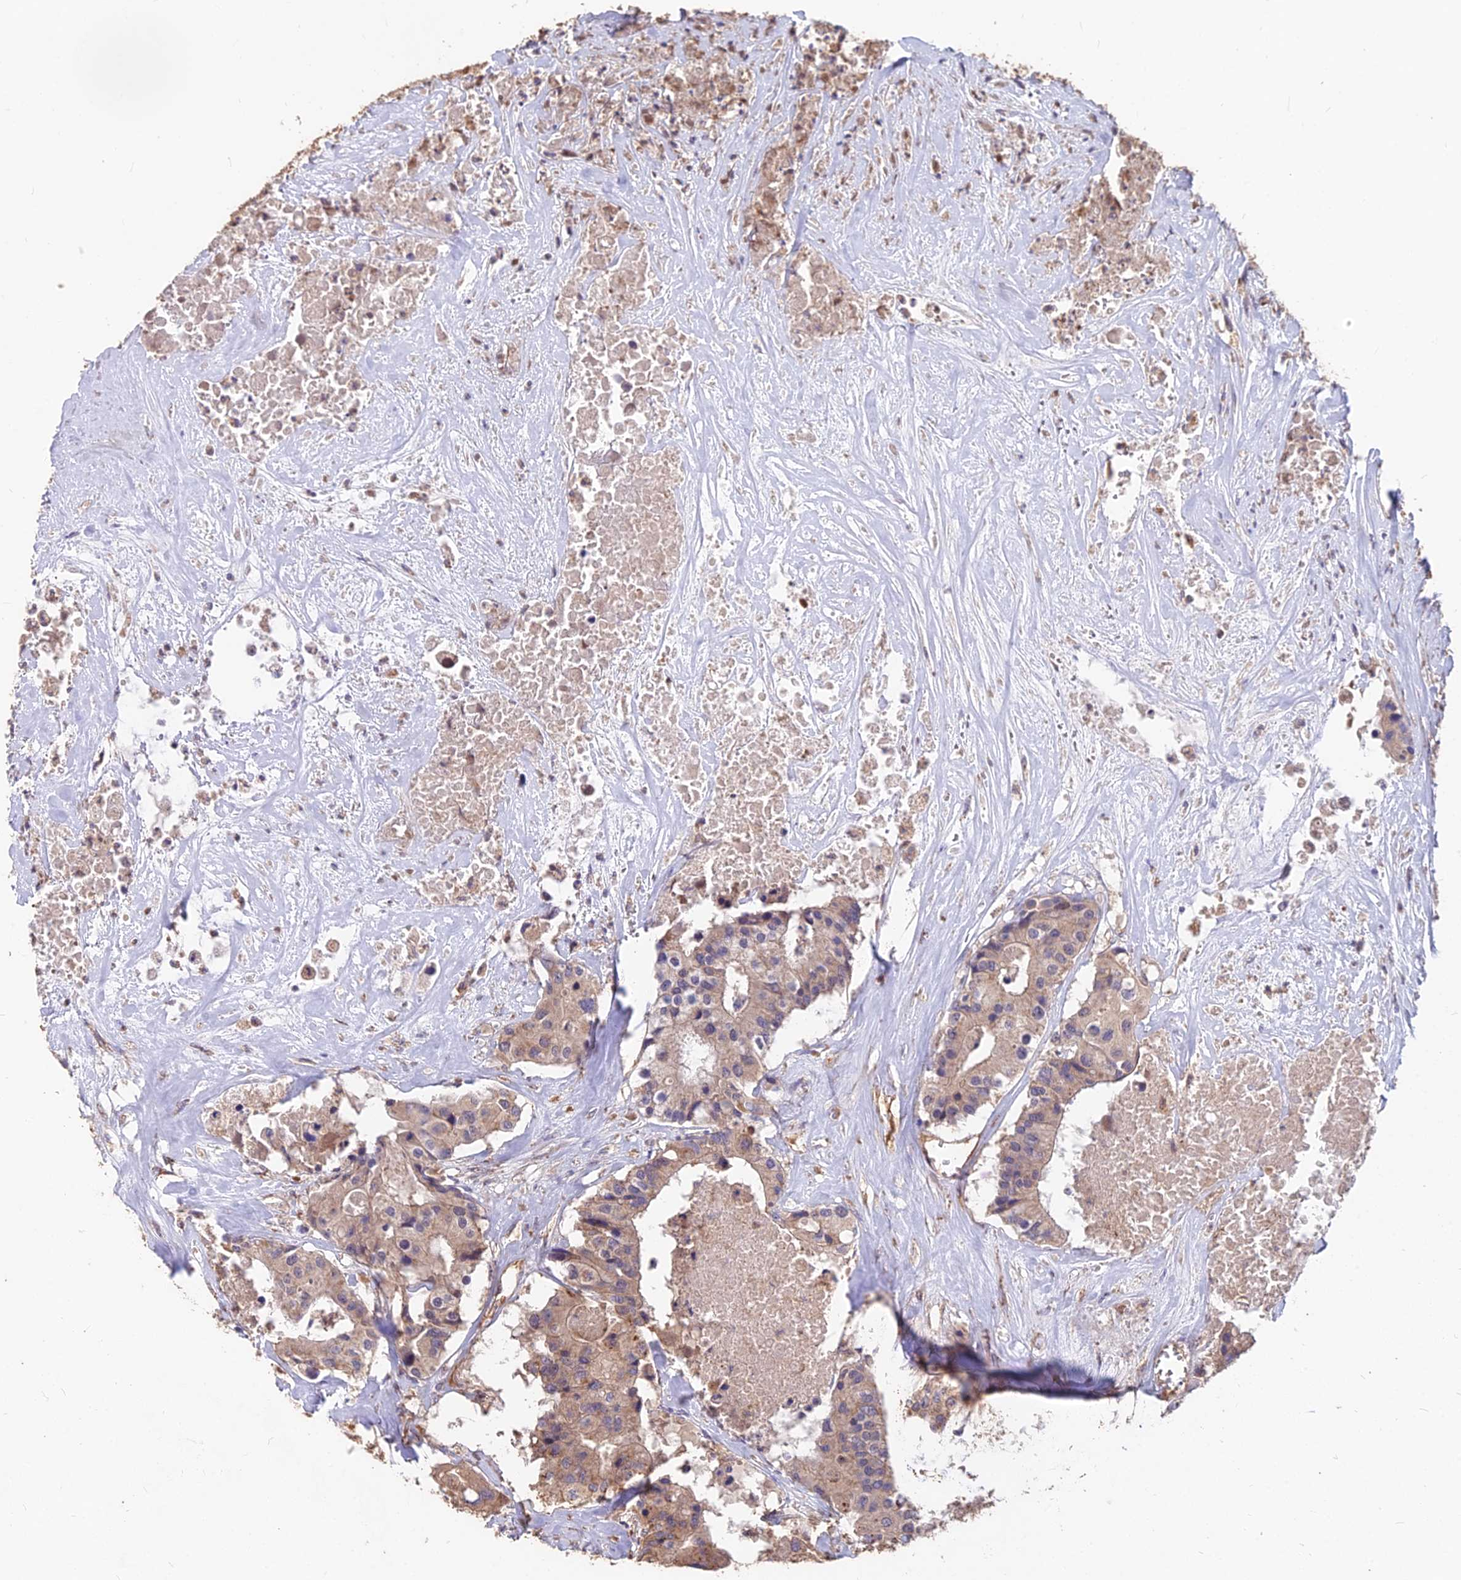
{"staining": {"intensity": "moderate", "quantity": ">75%", "location": "cytoplasmic/membranous"}, "tissue": "colorectal cancer", "cell_type": "Tumor cells", "image_type": "cancer", "snomed": [{"axis": "morphology", "description": "Adenocarcinoma, NOS"}, {"axis": "topography", "description": "Colon"}], "caption": "High-power microscopy captured an IHC micrograph of colorectal cancer (adenocarcinoma), revealing moderate cytoplasmic/membranous expression in about >75% of tumor cells. (brown staining indicates protein expression, while blue staining denotes nuclei).", "gene": "CEMIP2", "patient": {"sex": "male", "age": 77}}